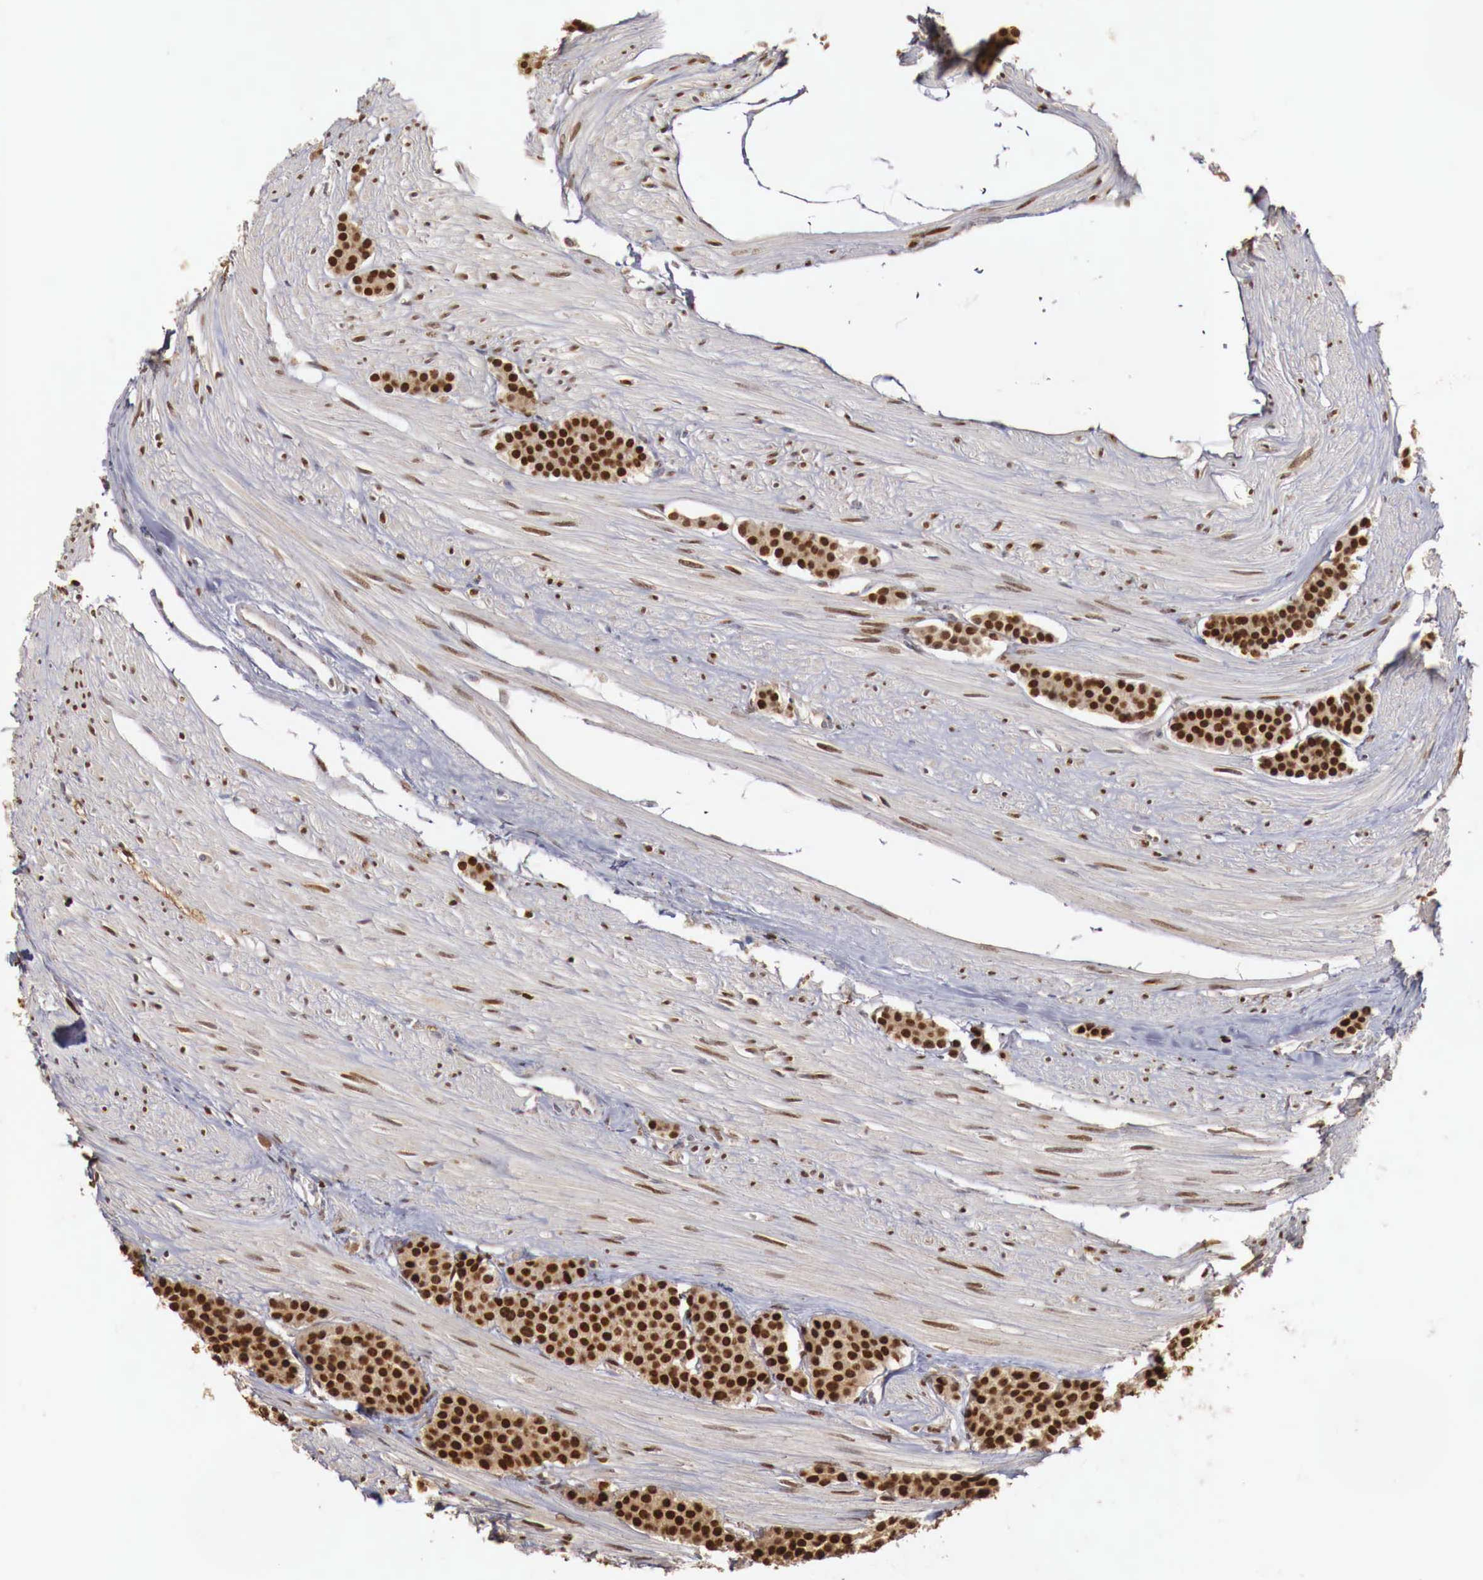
{"staining": {"intensity": "strong", "quantity": ">75%", "location": "cytoplasmic/membranous,nuclear"}, "tissue": "carcinoid", "cell_type": "Tumor cells", "image_type": "cancer", "snomed": [{"axis": "morphology", "description": "Carcinoid, malignant, NOS"}, {"axis": "topography", "description": "Small intestine"}], "caption": "Protein staining reveals strong cytoplasmic/membranous and nuclear staining in about >75% of tumor cells in carcinoid. (DAB IHC, brown staining for protein, blue staining for nuclei).", "gene": "KHDRBS2", "patient": {"sex": "male", "age": 60}}